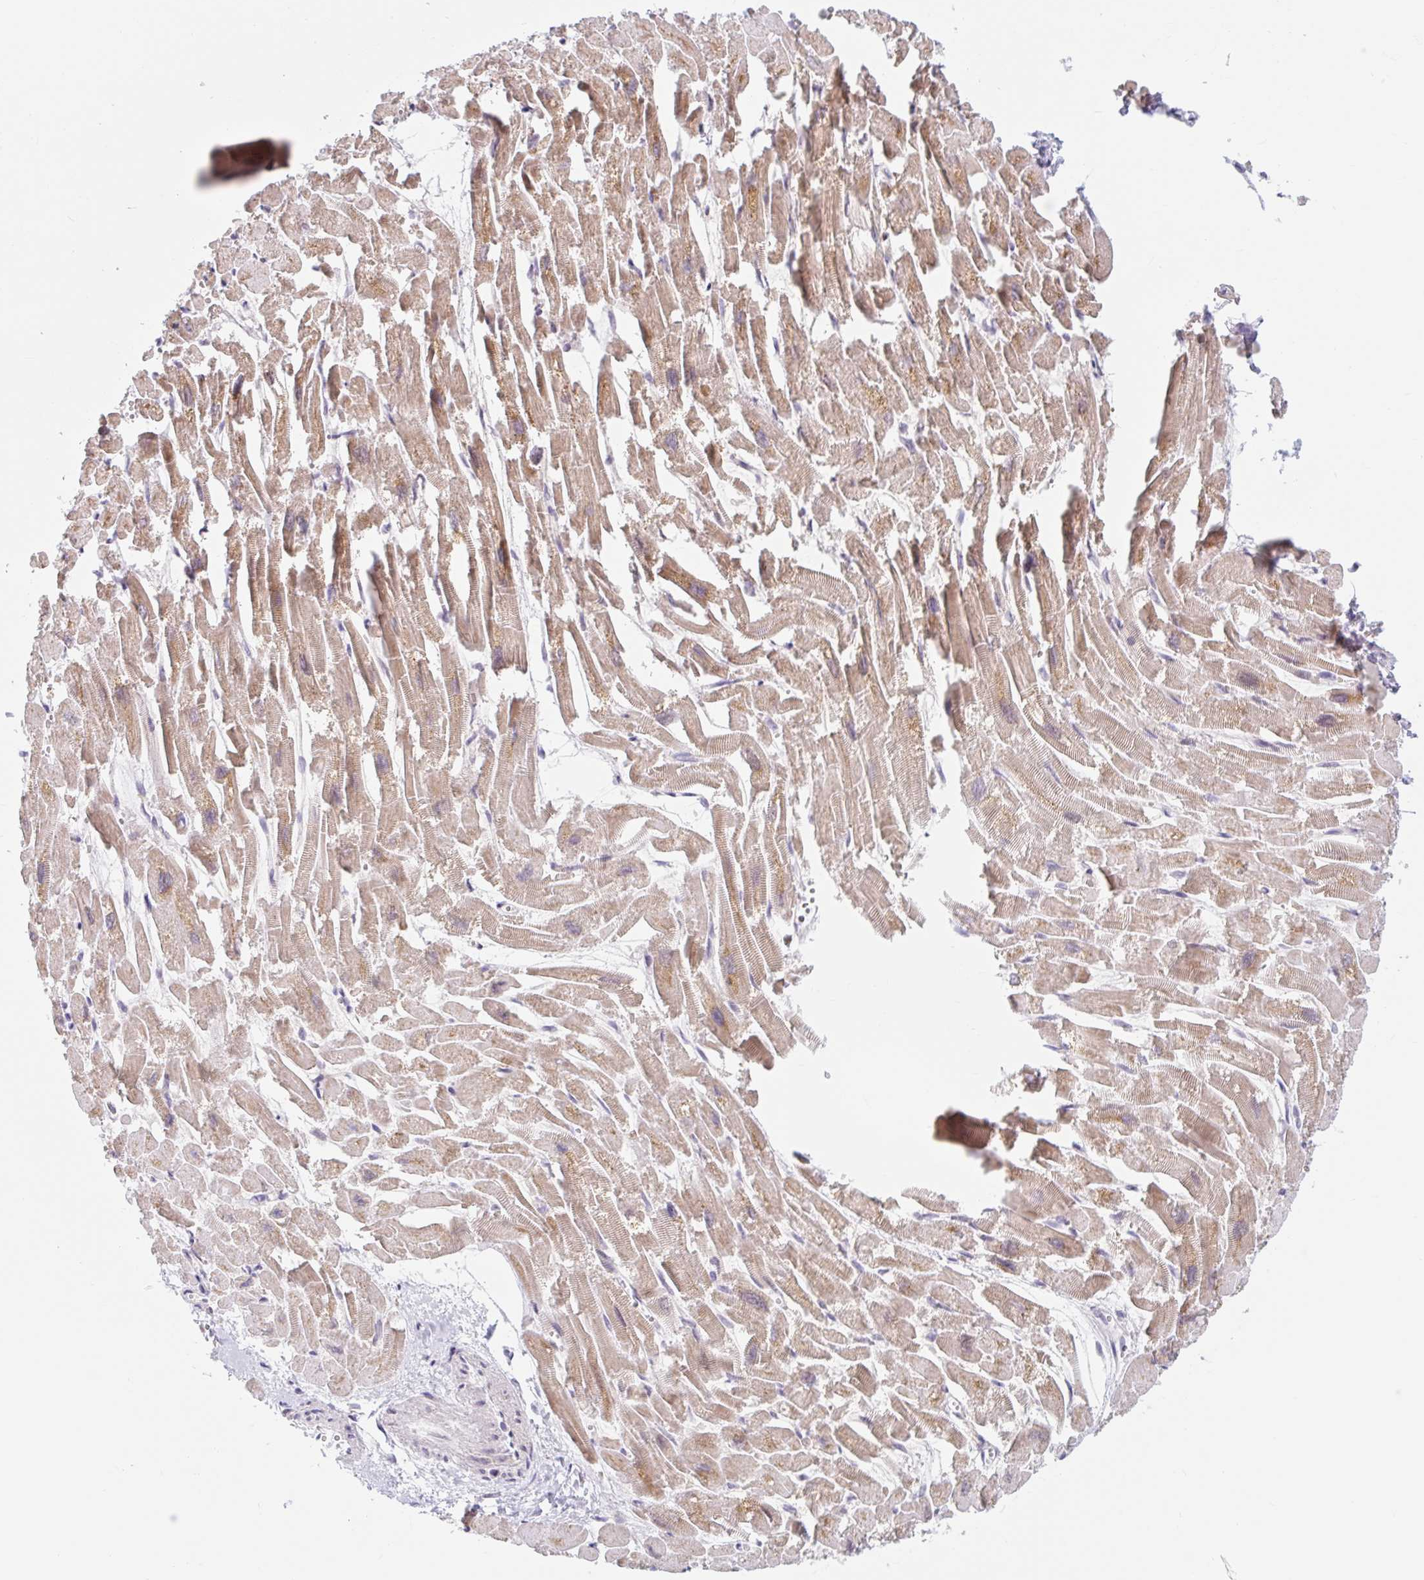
{"staining": {"intensity": "moderate", "quantity": ">75%", "location": "cytoplasmic/membranous"}, "tissue": "heart muscle", "cell_type": "Cardiomyocytes", "image_type": "normal", "snomed": [{"axis": "morphology", "description": "Normal tissue, NOS"}, {"axis": "topography", "description": "Heart"}], "caption": "Human heart muscle stained with a brown dye reveals moderate cytoplasmic/membranous positive positivity in about >75% of cardiomyocytes.", "gene": "SRSF10", "patient": {"sex": "male", "age": 54}}